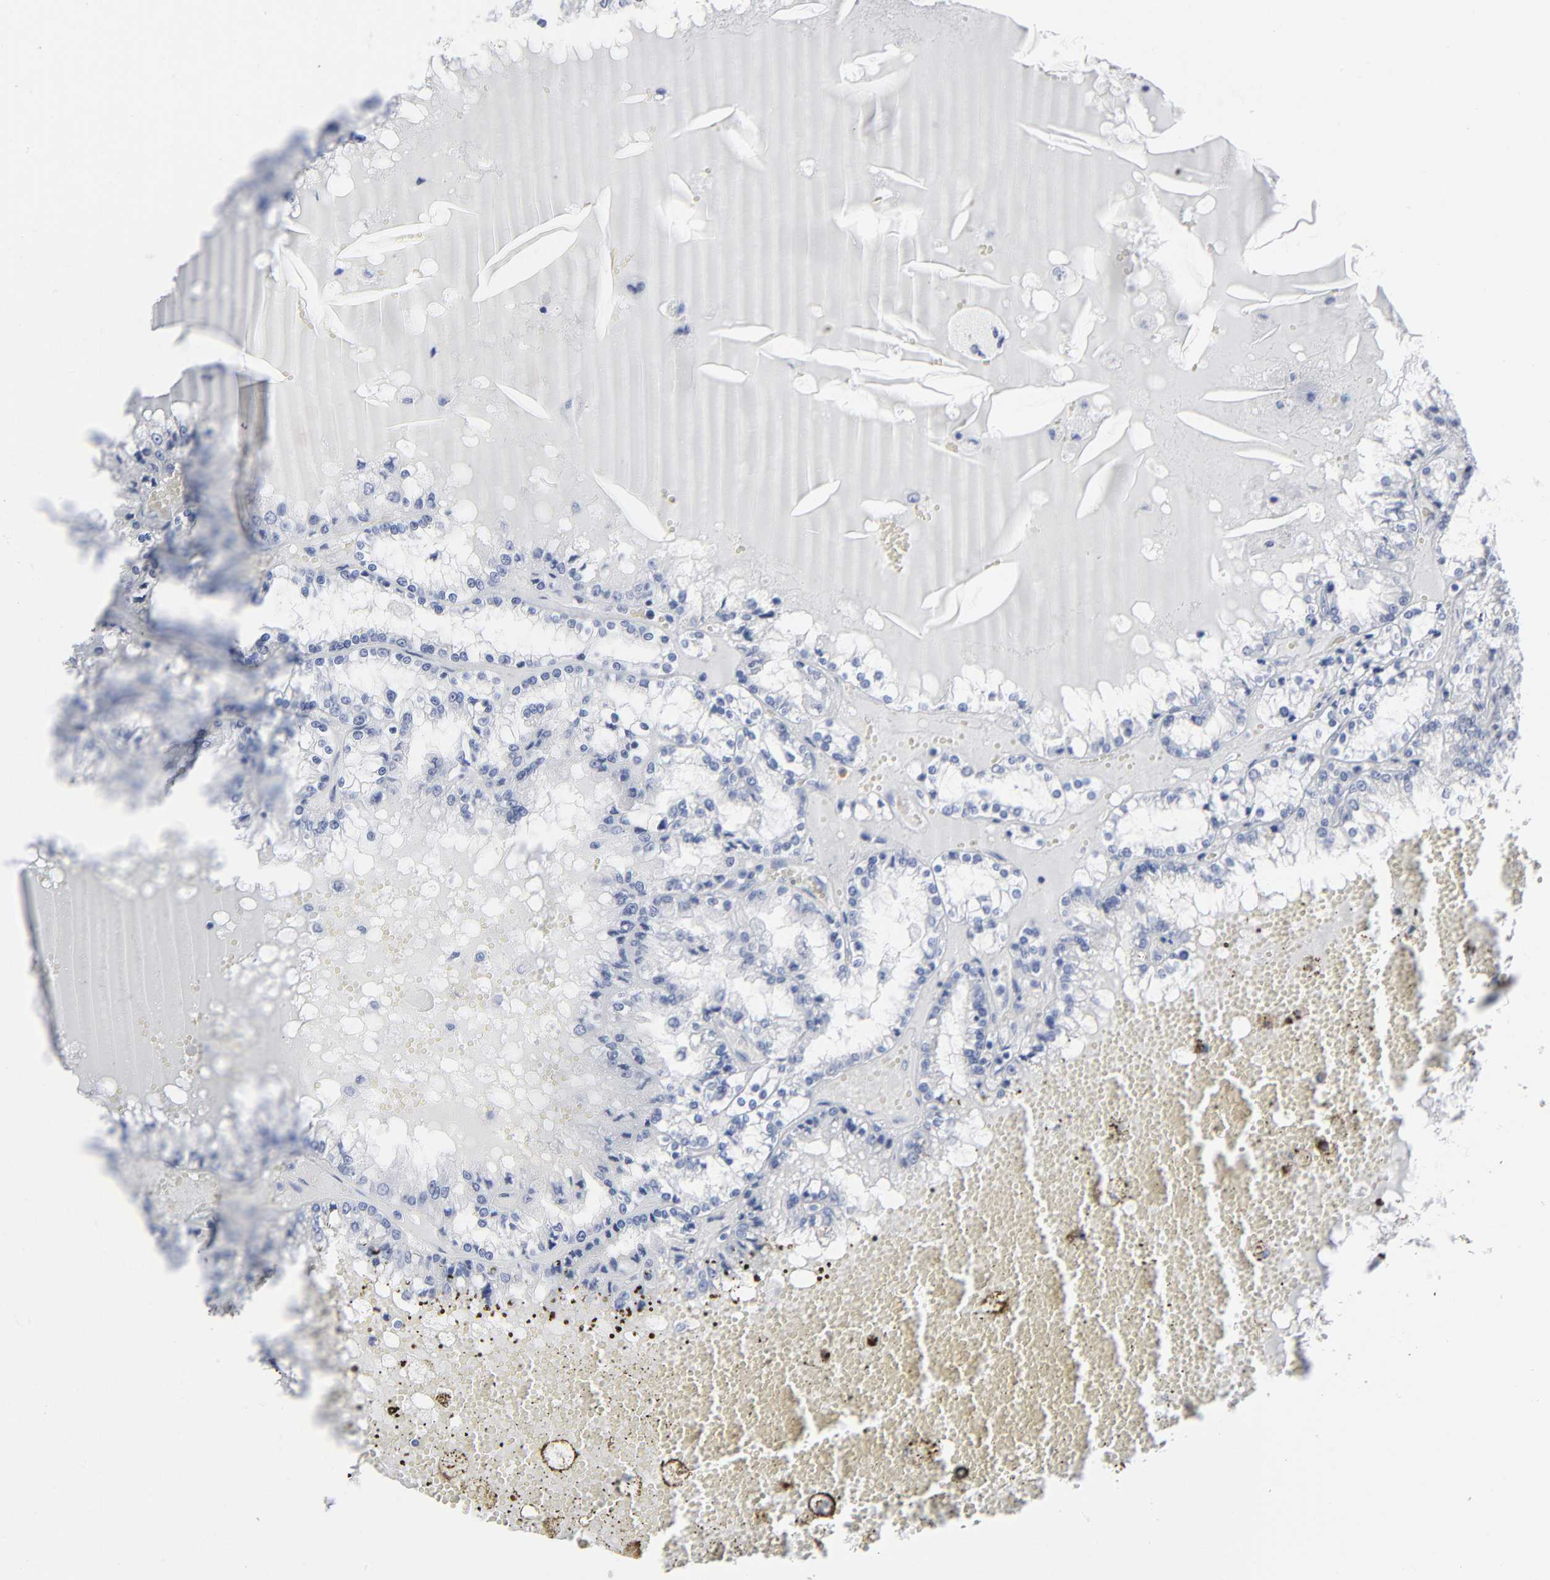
{"staining": {"intensity": "negative", "quantity": "none", "location": "none"}, "tissue": "renal cancer", "cell_type": "Tumor cells", "image_type": "cancer", "snomed": [{"axis": "morphology", "description": "Adenocarcinoma, NOS"}, {"axis": "topography", "description": "Kidney"}], "caption": "Tumor cells are negative for protein expression in human renal cancer (adenocarcinoma).", "gene": "PAGE1", "patient": {"sex": "female", "age": 56}}